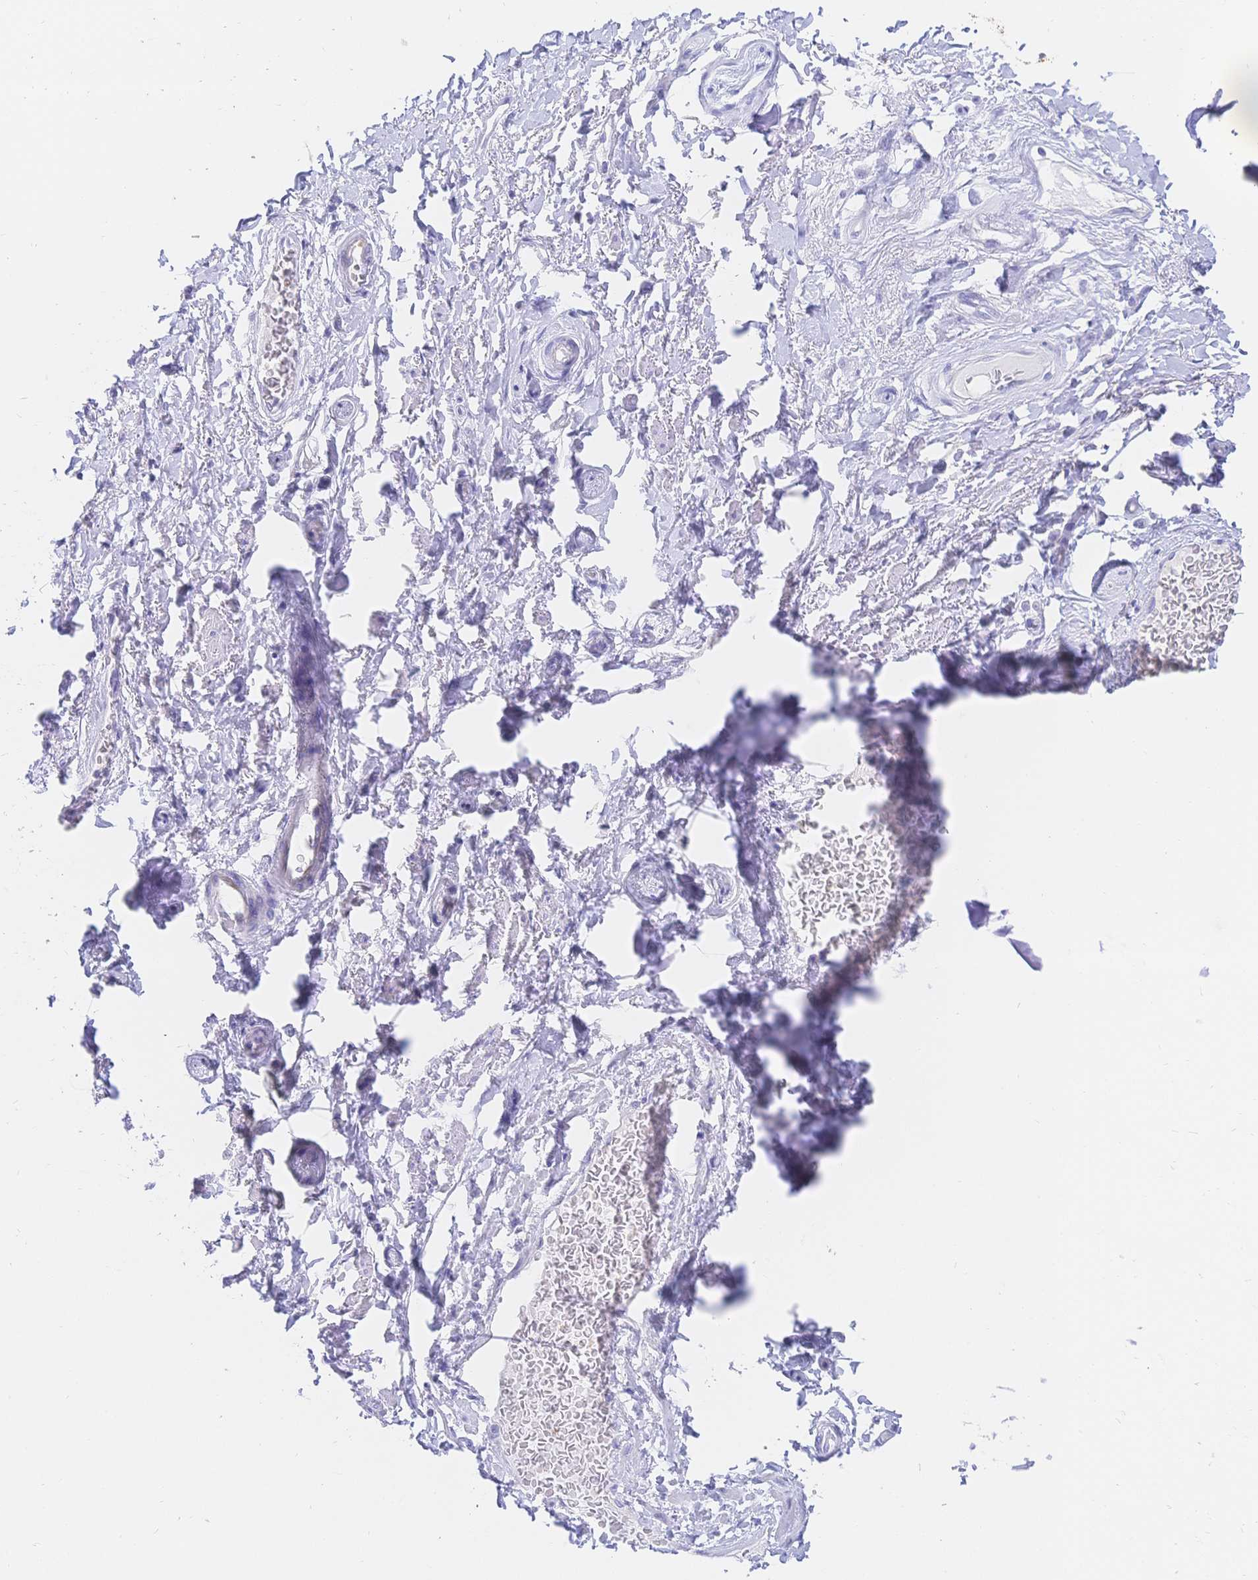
{"staining": {"intensity": "negative", "quantity": "none", "location": "none"}, "tissue": "soft tissue", "cell_type": "Fibroblasts", "image_type": "normal", "snomed": [{"axis": "morphology", "description": "Normal tissue, NOS"}, {"axis": "topography", "description": "Peripheral nerve tissue"}], "caption": "A micrograph of human soft tissue is negative for staining in fibroblasts. The staining is performed using DAB brown chromogen with nuclei counter-stained in using hematoxylin.", "gene": "RRM1", "patient": {"sex": "male", "age": 51}}